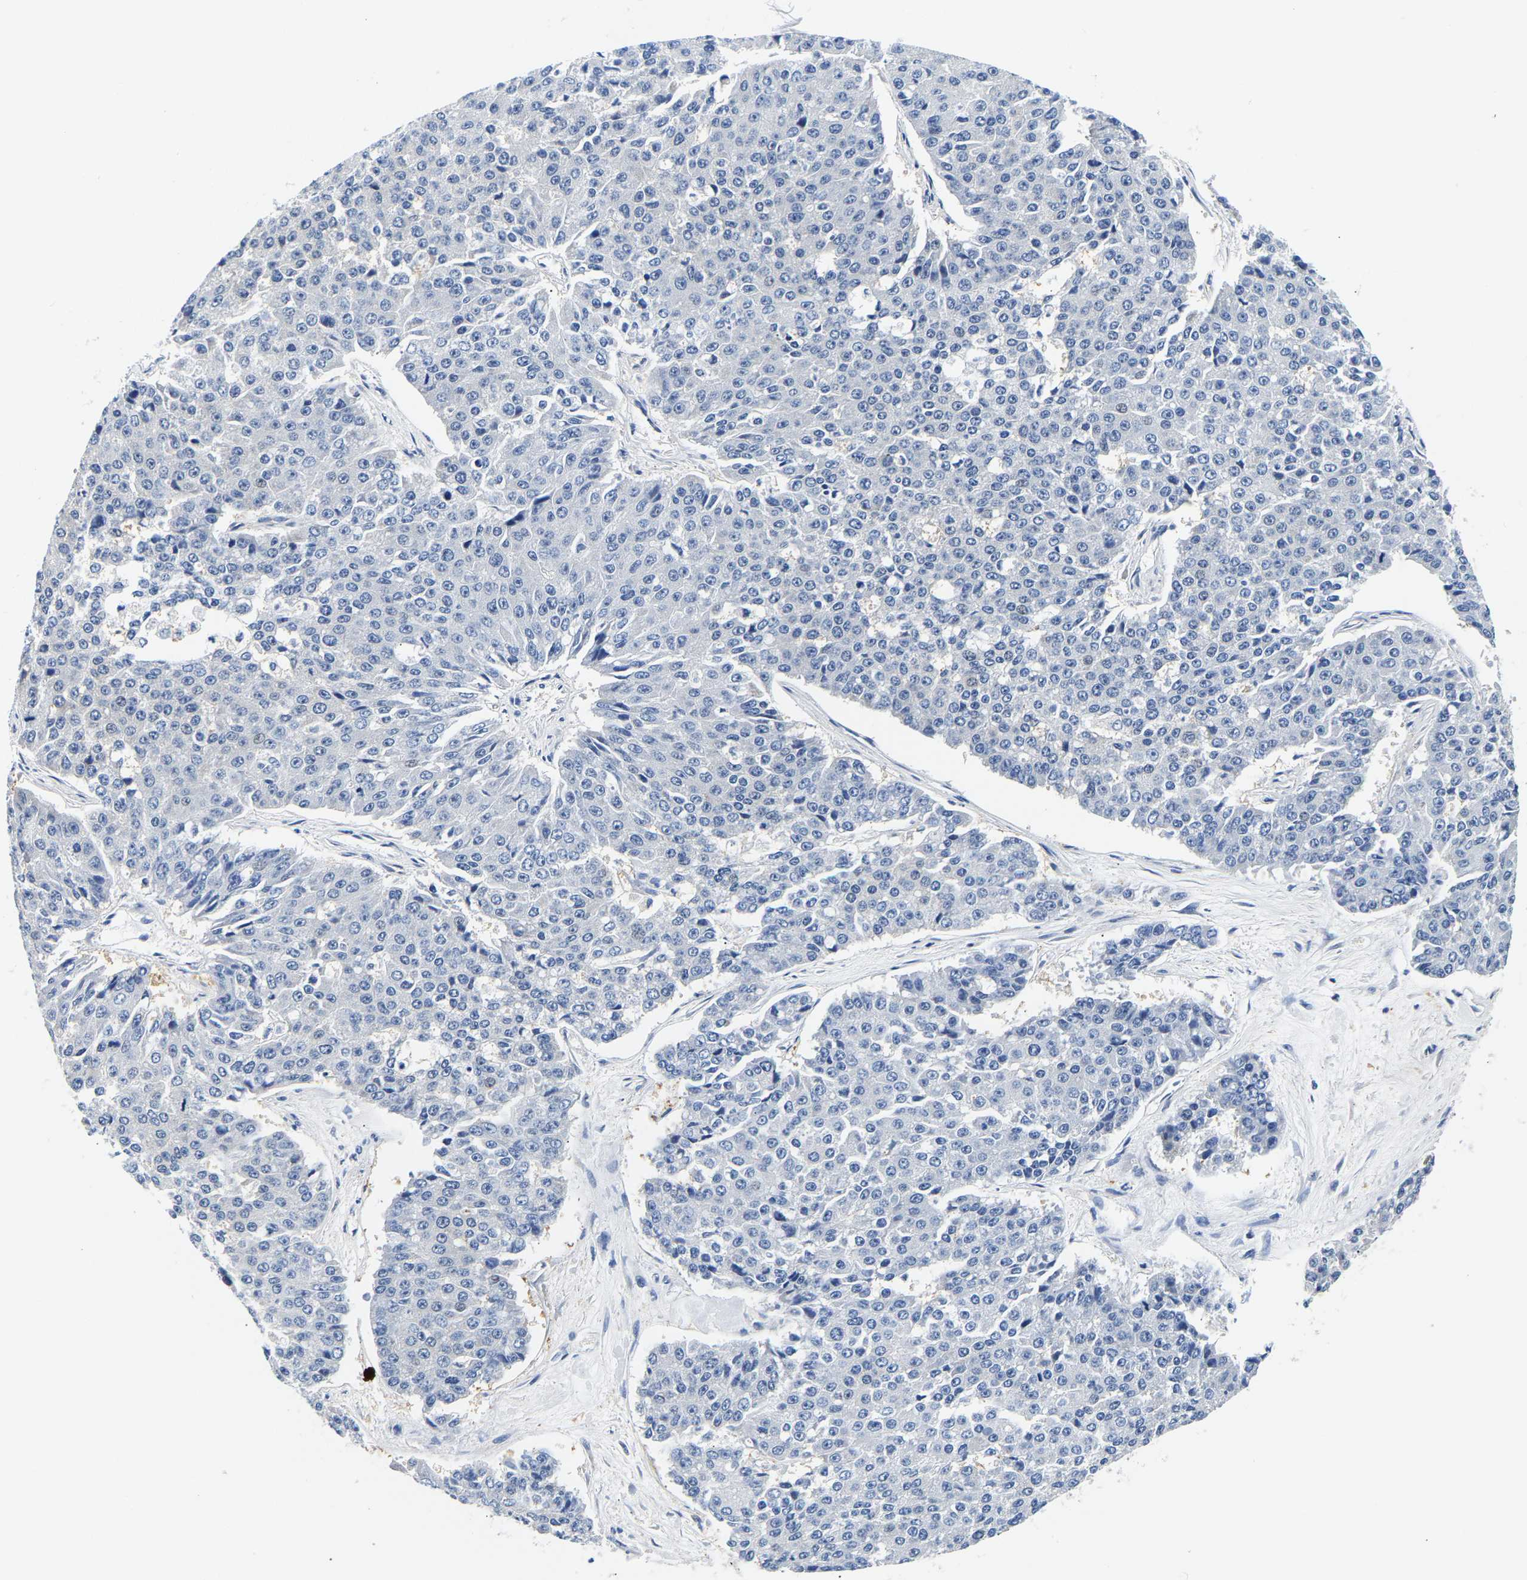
{"staining": {"intensity": "negative", "quantity": "none", "location": "none"}, "tissue": "pancreatic cancer", "cell_type": "Tumor cells", "image_type": "cancer", "snomed": [{"axis": "morphology", "description": "Adenocarcinoma, NOS"}, {"axis": "topography", "description": "Pancreas"}], "caption": "Tumor cells show no significant staining in adenocarcinoma (pancreatic). The staining was performed using DAB (3,3'-diaminobenzidine) to visualize the protein expression in brown, while the nuclei were stained in blue with hematoxylin (Magnification: 20x).", "gene": "UCHL3", "patient": {"sex": "male", "age": 50}}